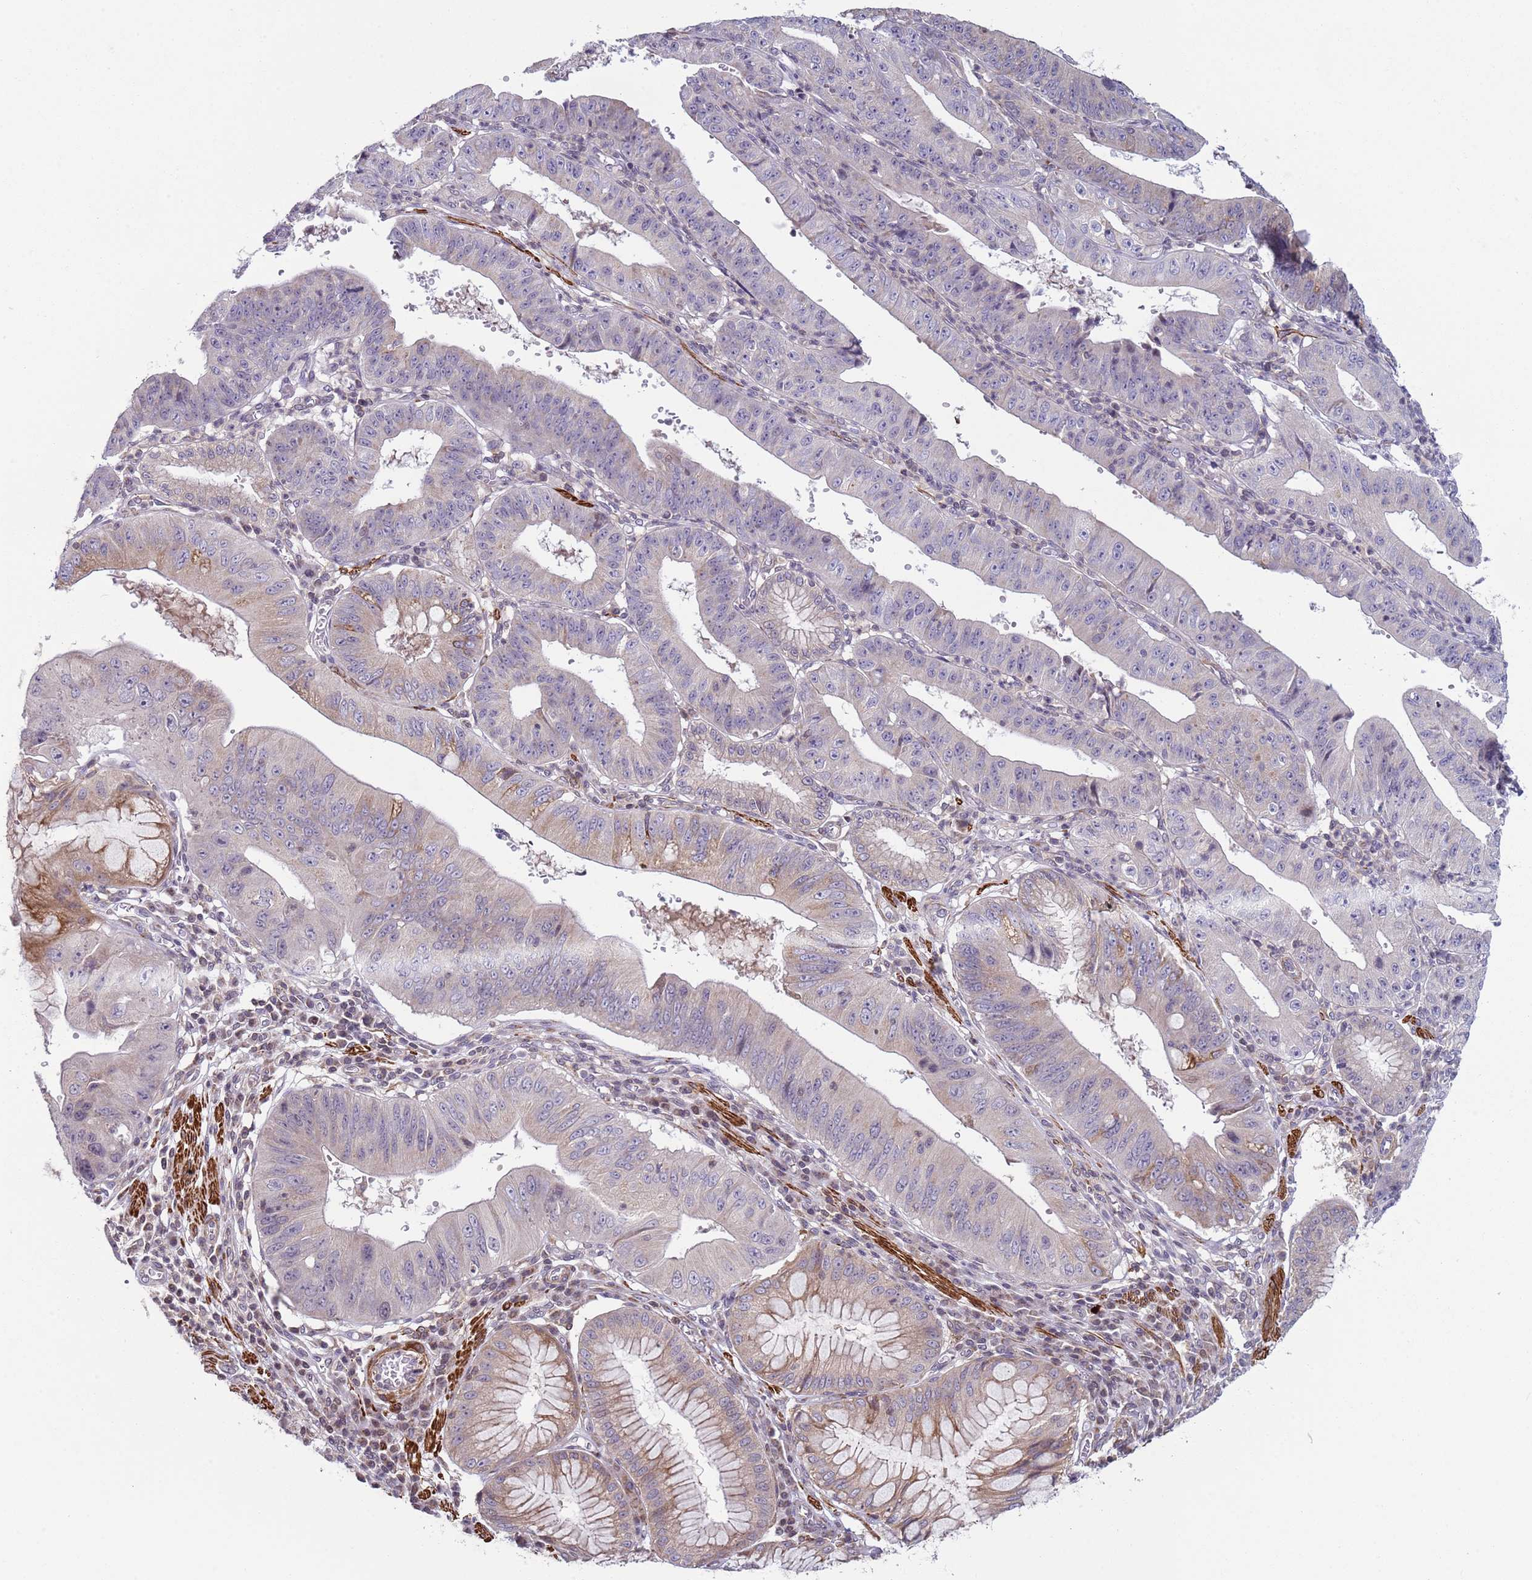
{"staining": {"intensity": "moderate", "quantity": "<25%", "location": "cytoplasmic/membranous"}, "tissue": "stomach cancer", "cell_type": "Tumor cells", "image_type": "cancer", "snomed": [{"axis": "morphology", "description": "Adenocarcinoma, NOS"}, {"axis": "topography", "description": "Stomach"}], "caption": "DAB immunohistochemical staining of human adenocarcinoma (stomach) exhibits moderate cytoplasmic/membranous protein staining in about <25% of tumor cells. The staining is performed using DAB (3,3'-diaminobenzidine) brown chromogen to label protein expression. The nuclei are counter-stained blue using hematoxylin.", "gene": "SNAPC4", "patient": {"sex": "male", "age": 59}}